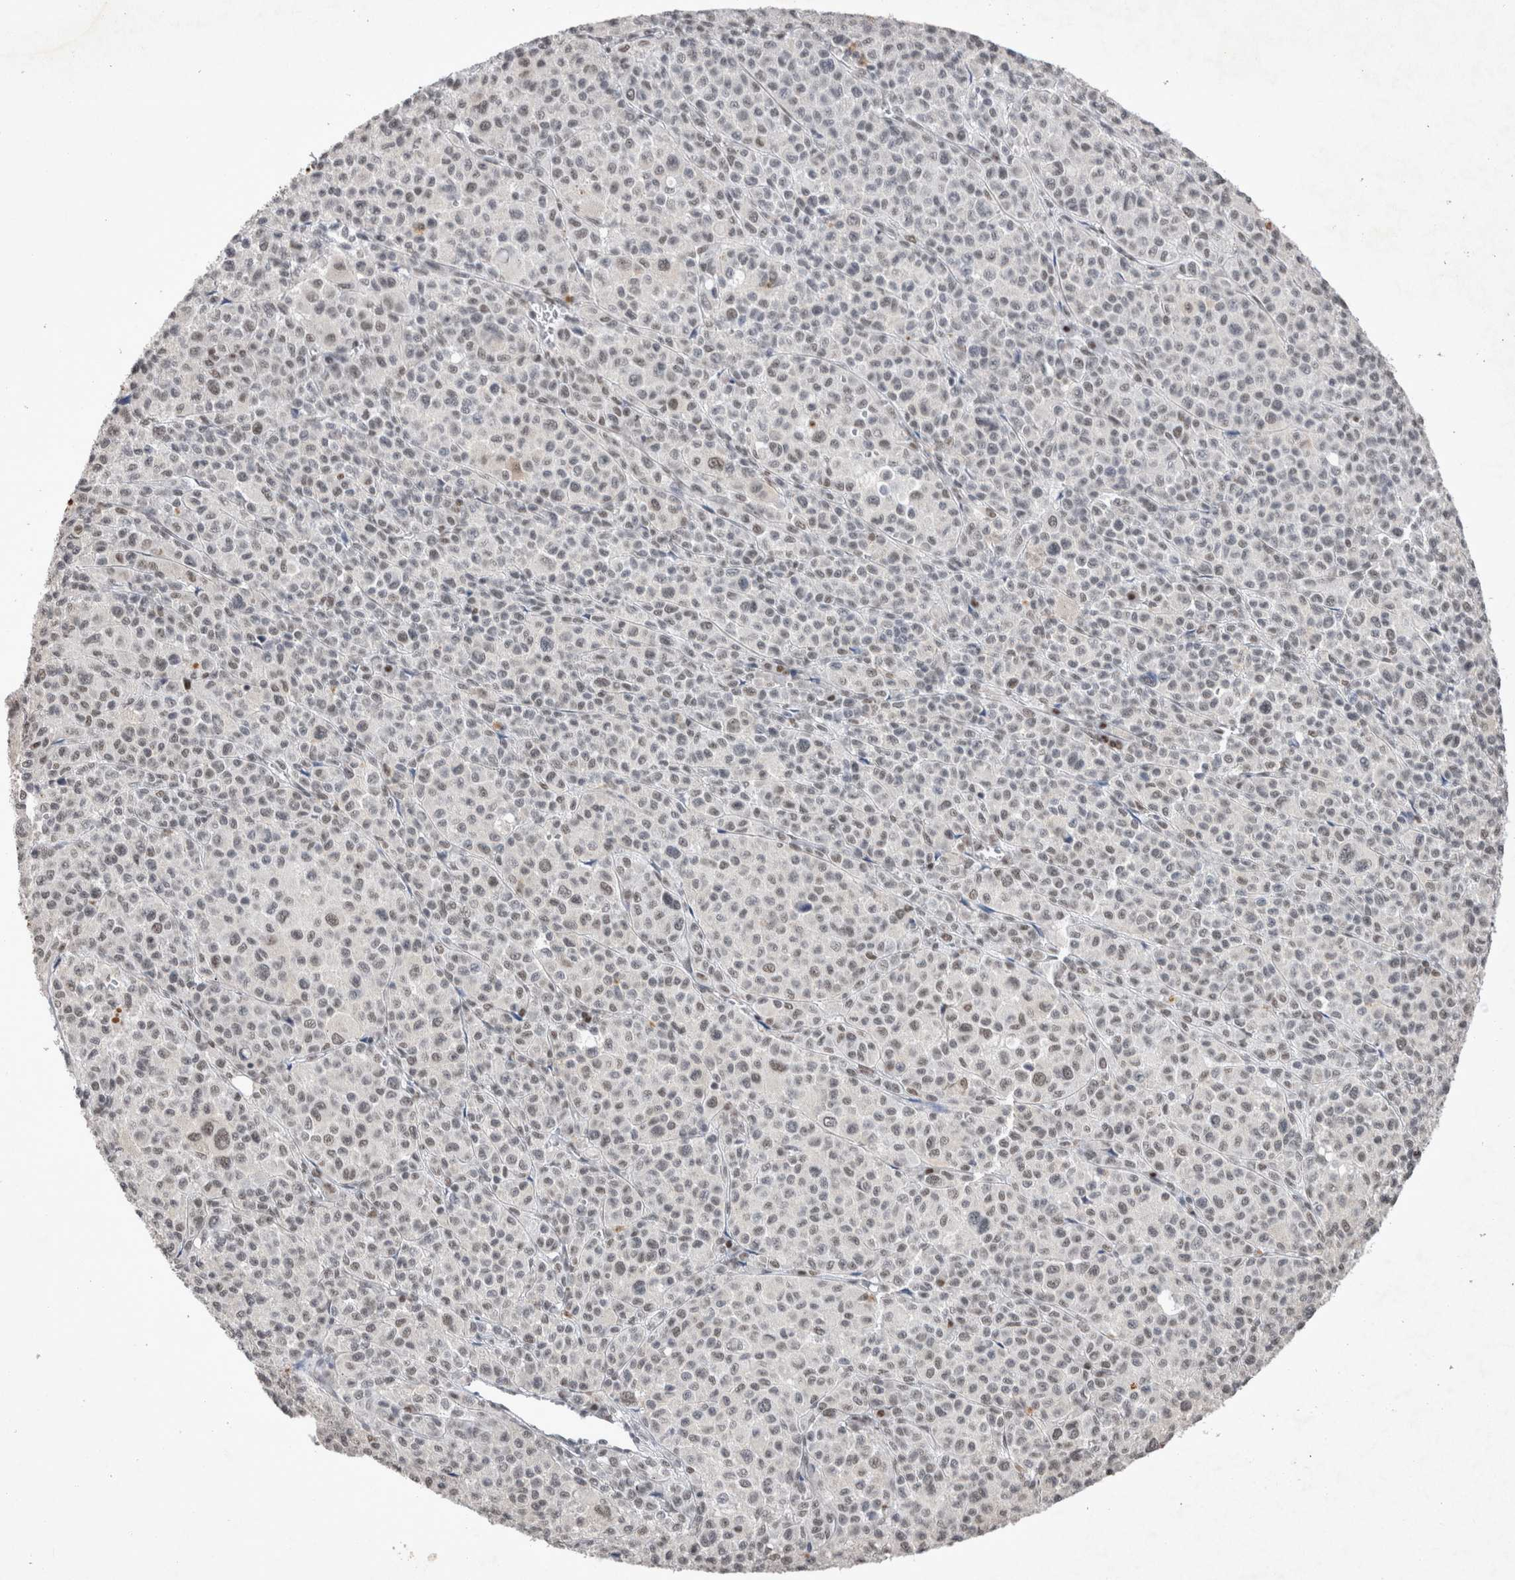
{"staining": {"intensity": "negative", "quantity": "none", "location": "none"}, "tissue": "melanoma", "cell_type": "Tumor cells", "image_type": "cancer", "snomed": [{"axis": "morphology", "description": "Malignant melanoma, Metastatic site"}, {"axis": "topography", "description": "Skin"}], "caption": "Protein analysis of malignant melanoma (metastatic site) reveals no significant expression in tumor cells.", "gene": "RBM6", "patient": {"sex": "female", "age": 74}}